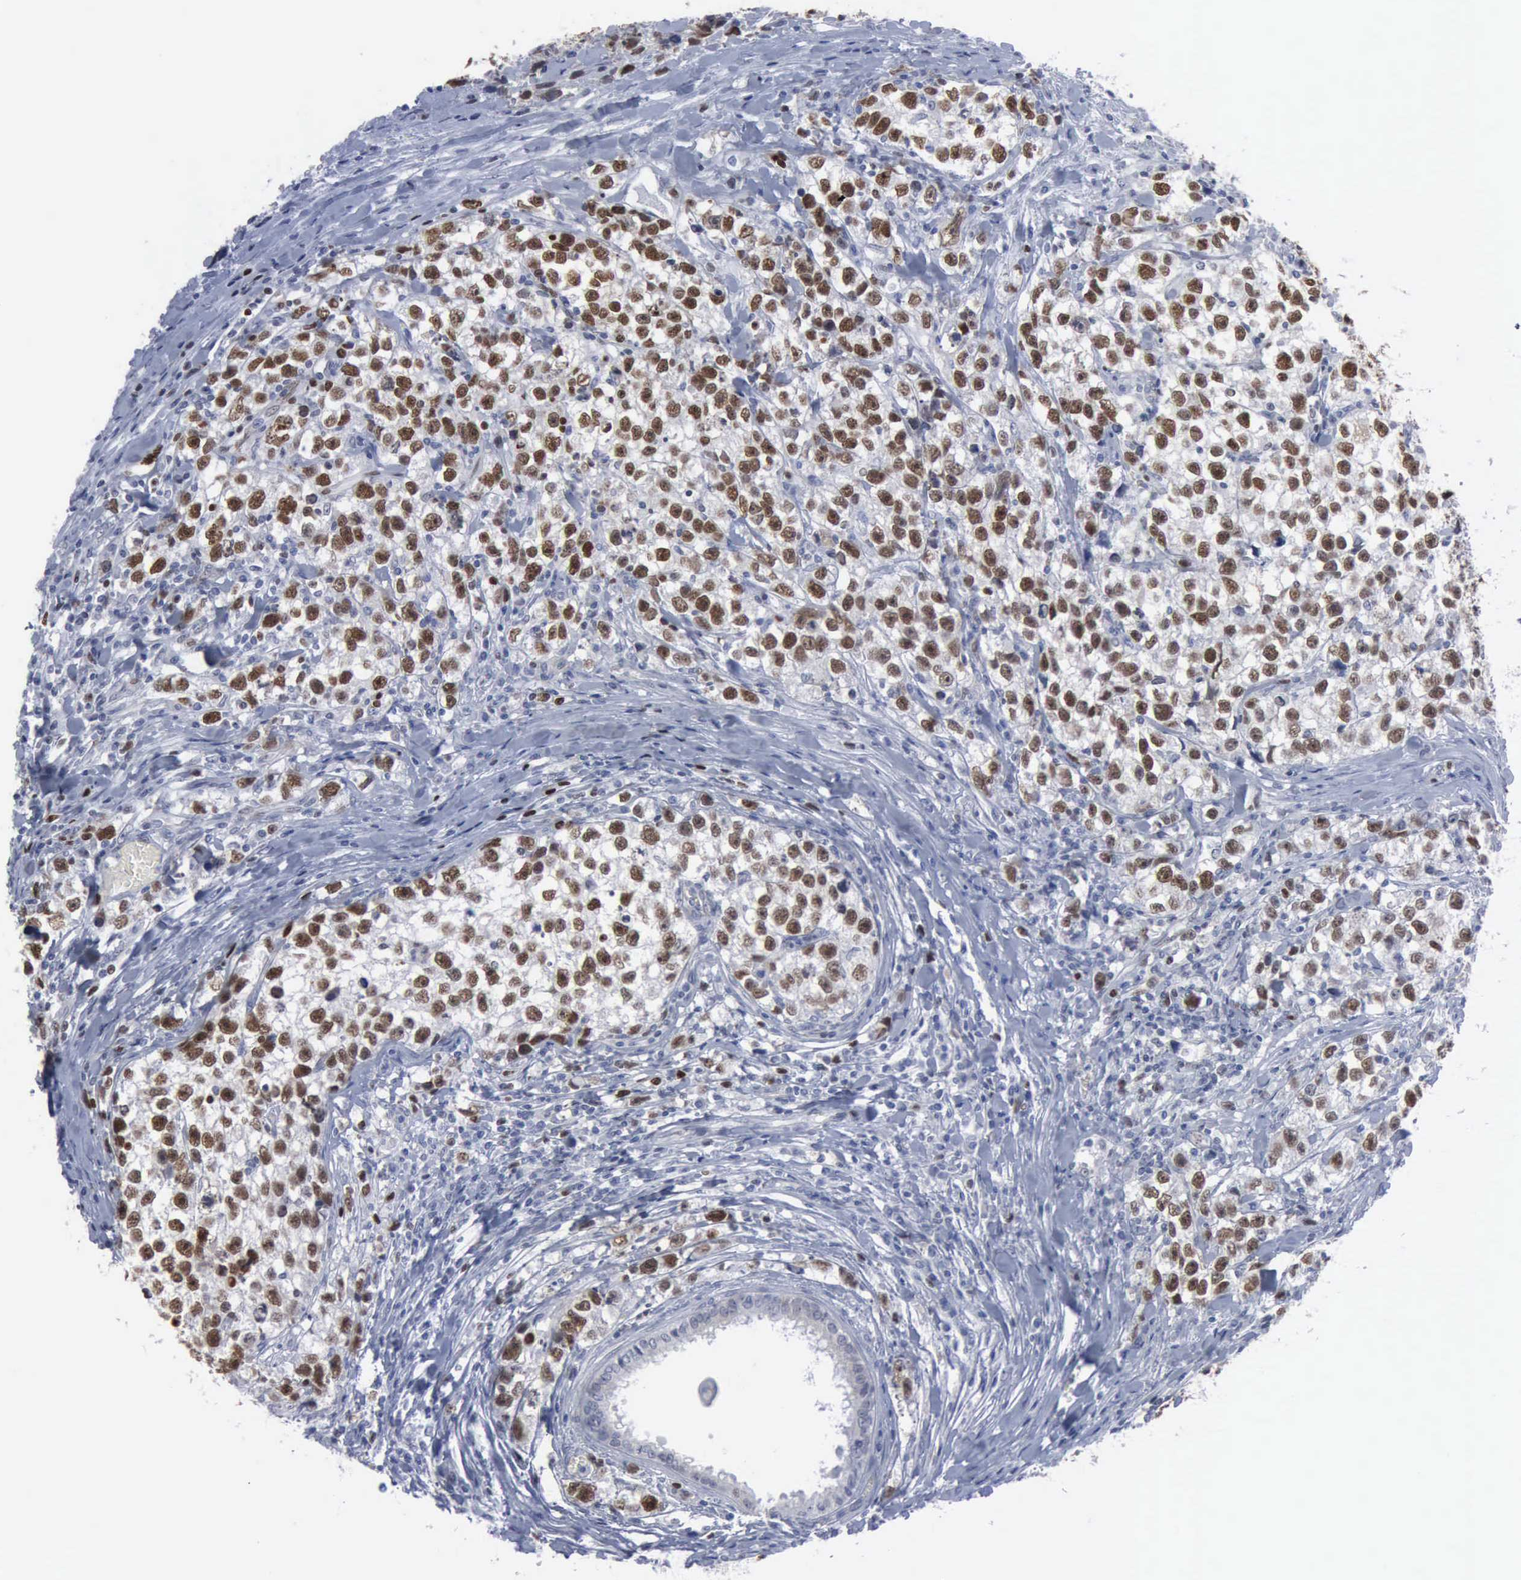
{"staining": {"intensity": "strong", "quantity": "25%-75%", "location": "nuclear"}, "tissue": "testis cancer", "cell_type": "Tumor cells", "image_type": "cancer", "snomed": [{"axis": "morphology", "description": "Seminoma, NOS"}, {"axis": "morphology", "description": "Carcinoma, Embryonal, NOS"}, {"axis": "topography", "description": "Testis"}], "caption": "Testis cancer (embryonal carcinoma) stained with immunohistochemistry shows strong nuclear staining in about 25%-75% of tumor cells.", "gene": "MCM5", "patient": {"sex": "male", "age": 30}}